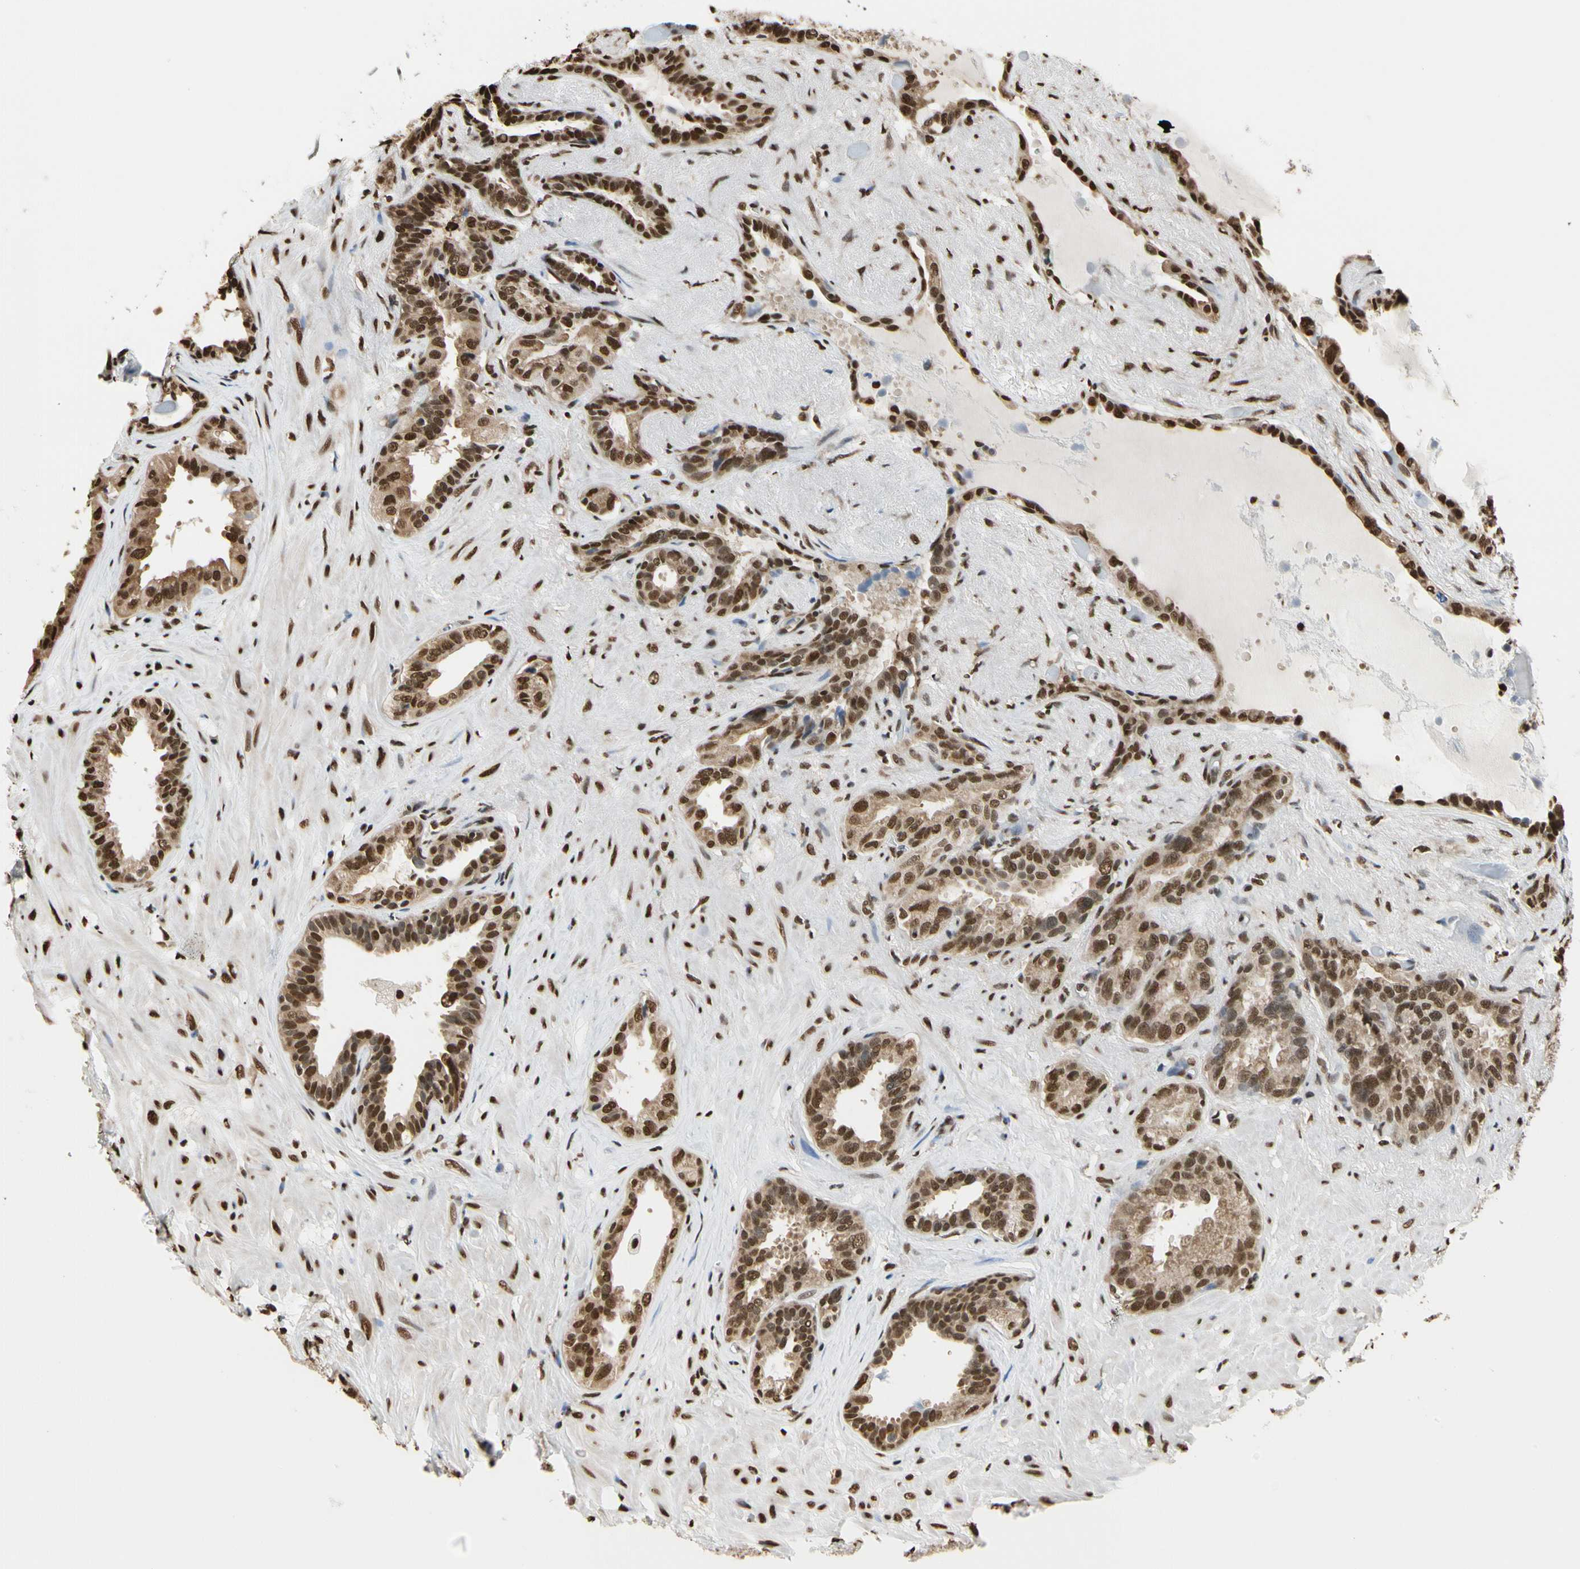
{"staining": {"intensity": "strong", "quantity": ">75%", "location": "cytoplasmic/membranous,nuclear"}, "tissue": "seminal vesicle", "cell_type": "Glandular cells", "image_type": "normal", "snomed": [{"axis": "morphology", "description": "Normal tissue, NOS"}, {"axis": "topography", "description": "Seminal veicle"}], "caption": "Immunohistochemistry (IHC) histopathology image of benign seminal vesicle stained for a protein (brown), which demonstrates high levels of strong cytoplasmic/membranous,nuclear positivity in approximately >75% of glandular cells.", "gene": "HNRNPK", "patient": {"sex": "male", "age": 61}}